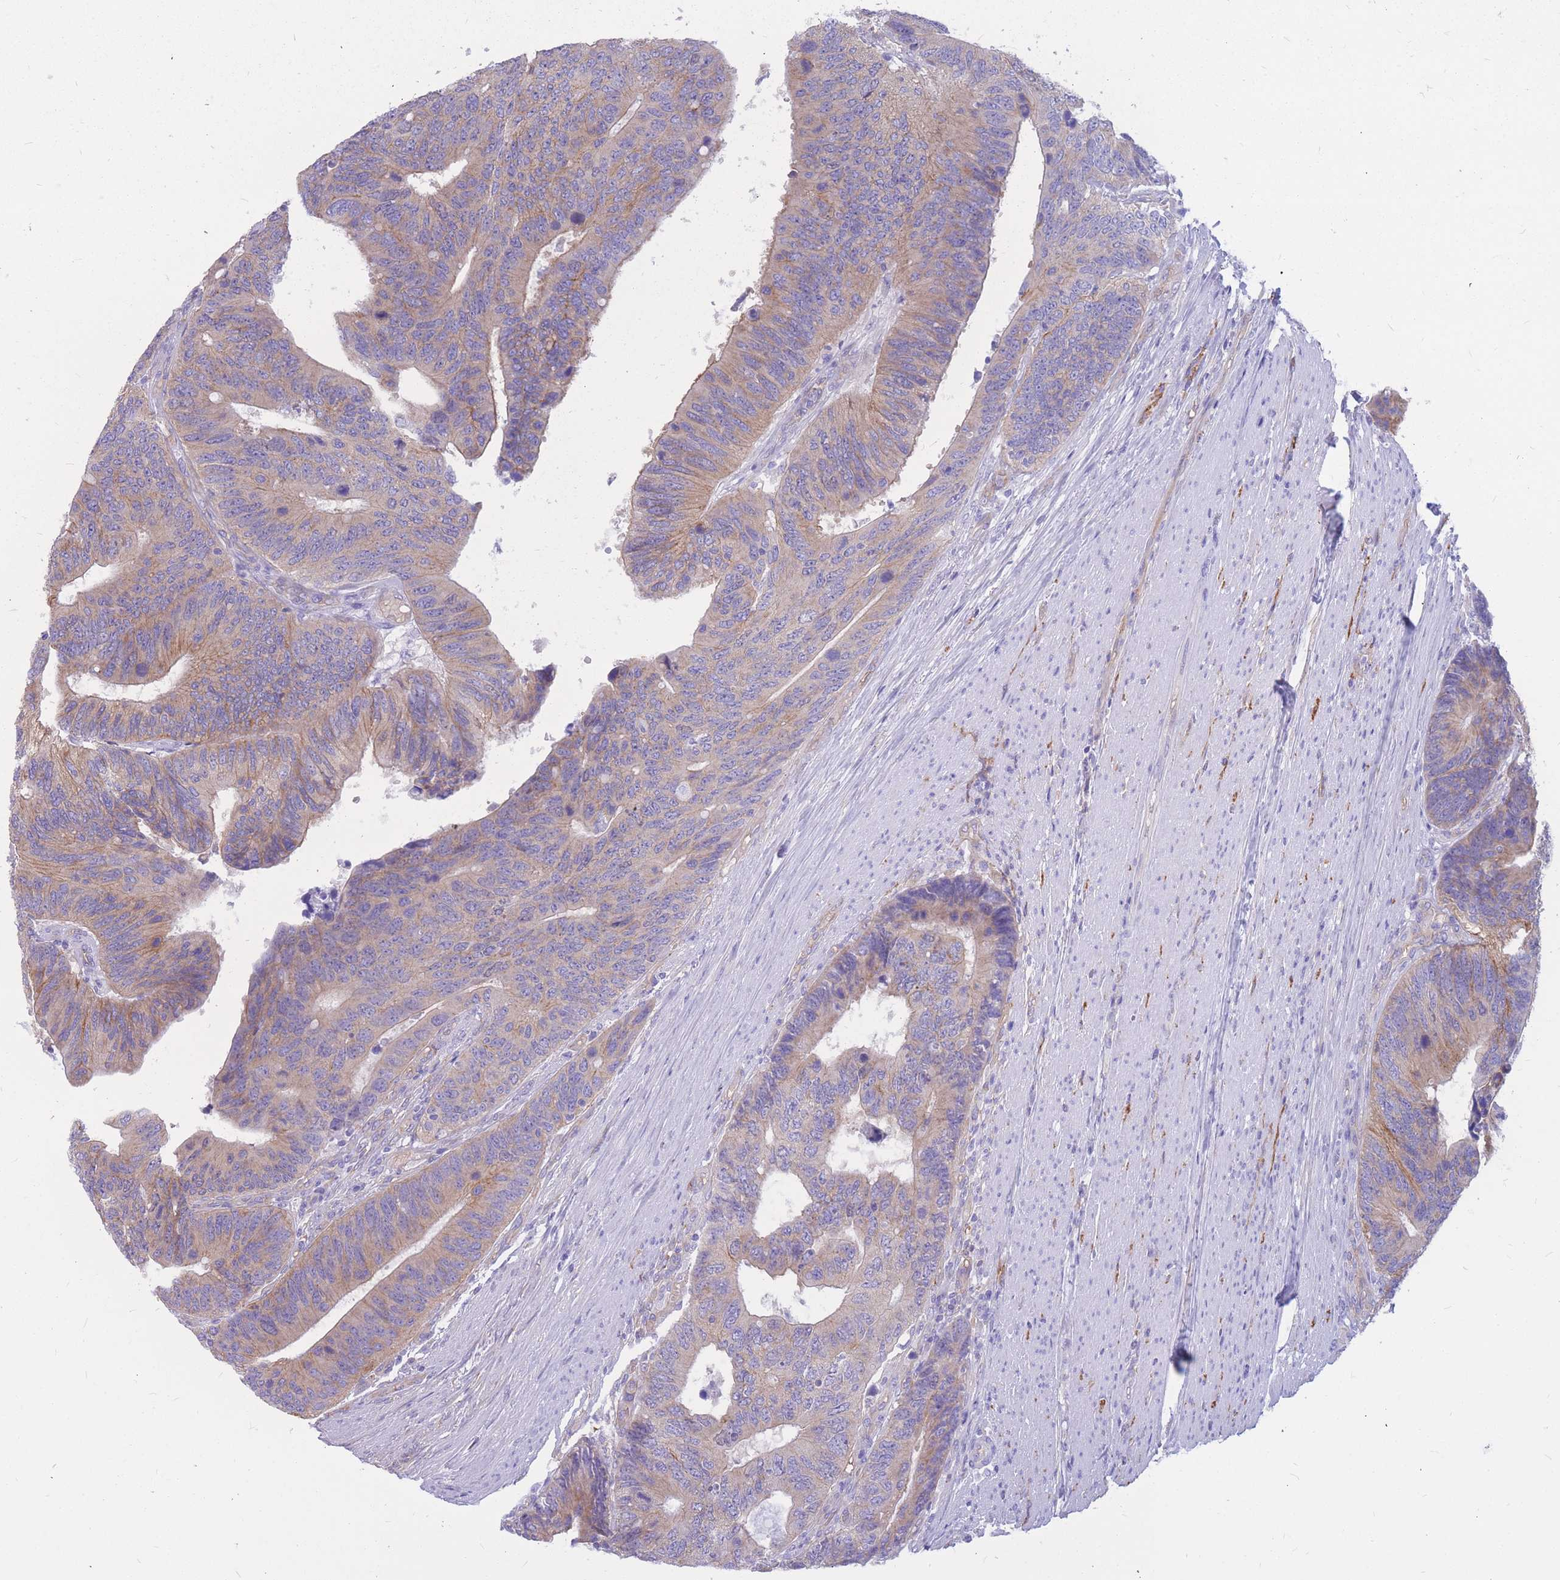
{"staining": {"intensity": "moderate", "quantity": "25%-75%", "location": "cytoplasmic/membranous"}, "tissue": "colorectal cancer", "cell_type": "Tumor cells", "image_type": "cancer", "snomed": [{"axis": "morphology", "description": "Adenocarcinoma, NOS"}, {"axis": "topography", "description": "Colon"}], "caption": "Colorectal cancer (adenocarcinoma) tissue shows moderate cytoplasmic/membranous positivity in approximately 25%-75% of tumor cells Nuclei are stained in blue.", "gene": "ADD2", "patient": {"sex": "male", "age": 87}}